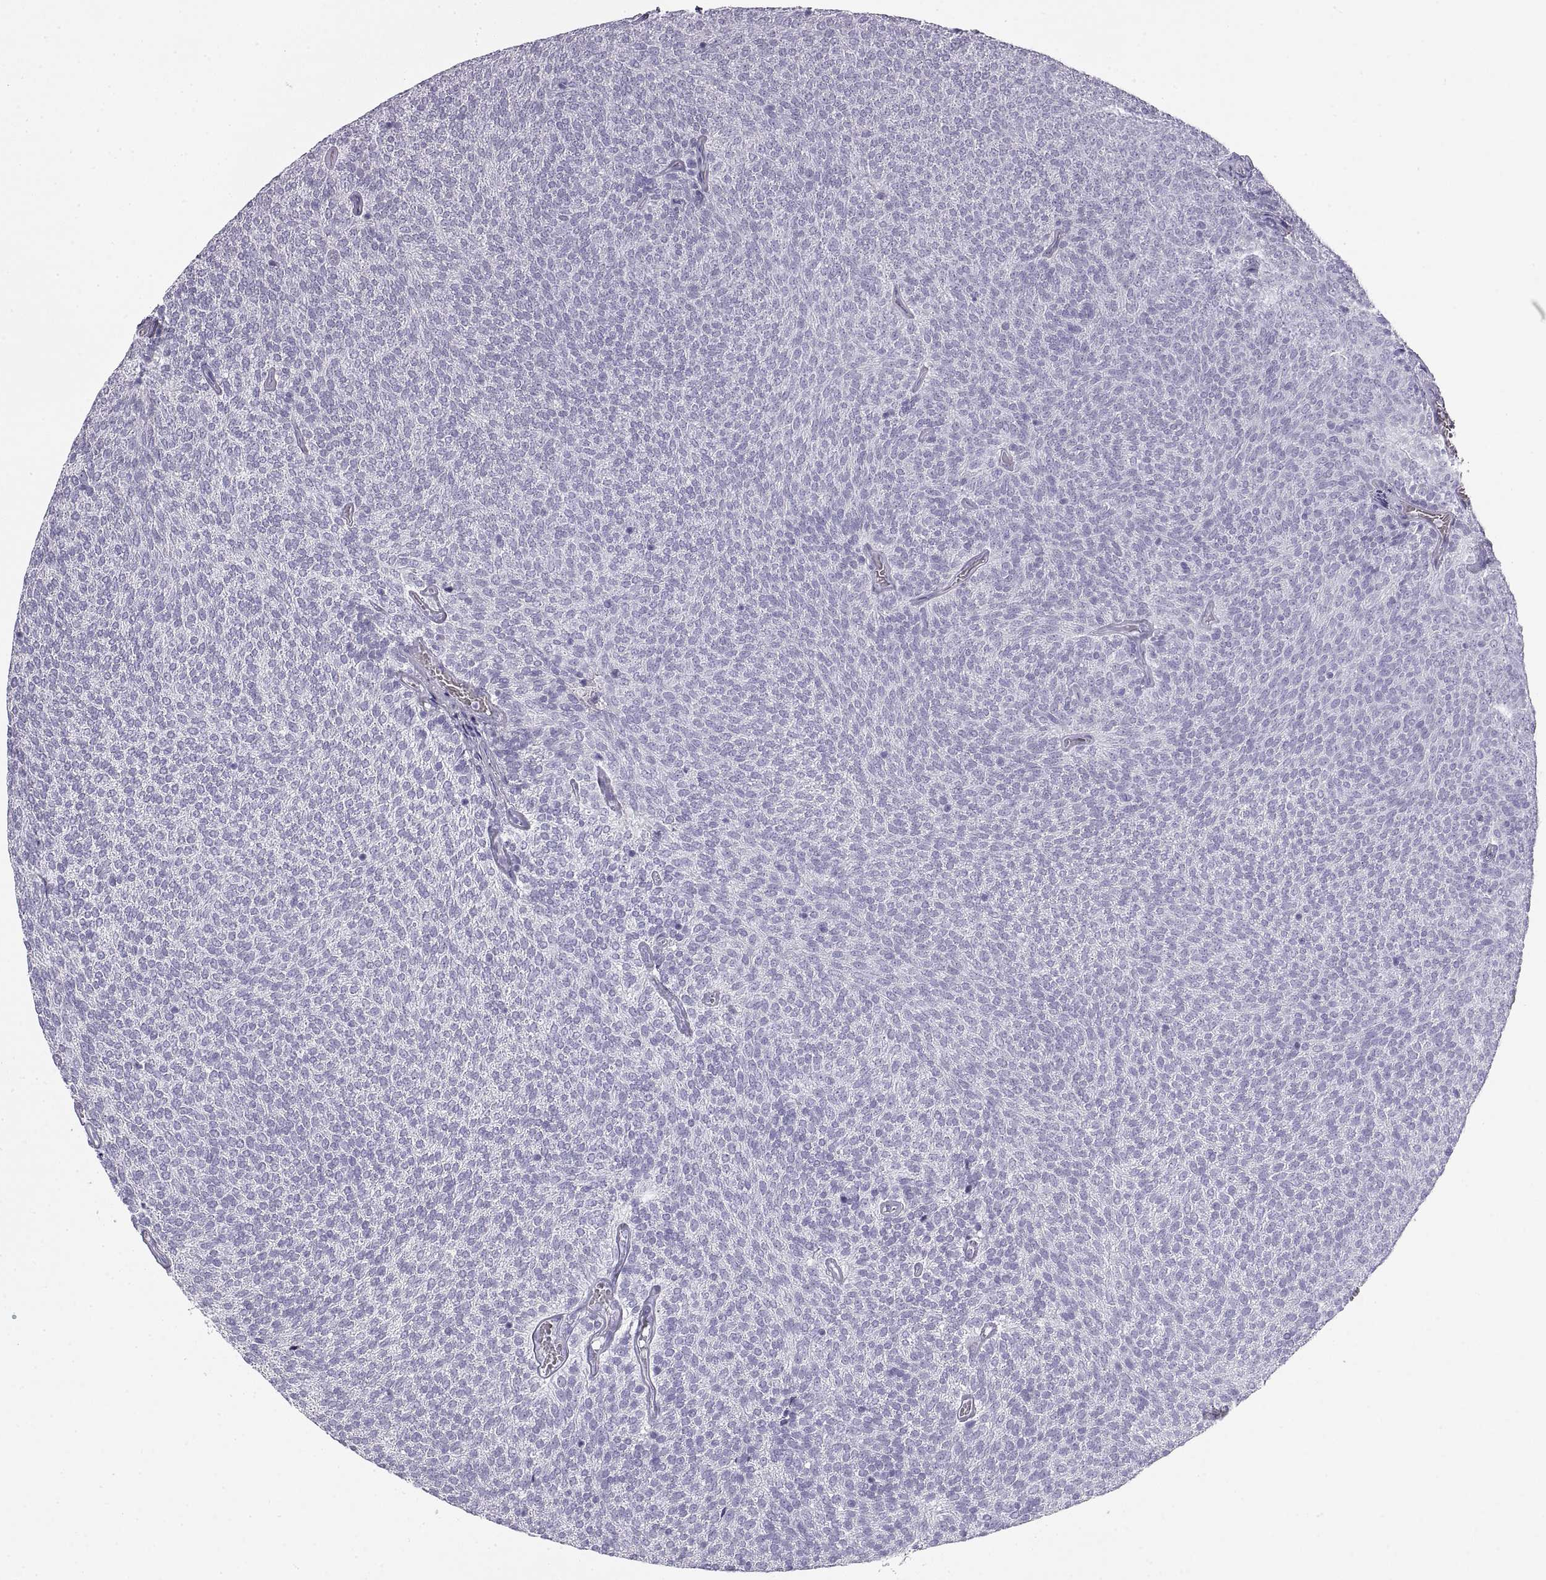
{"staining": {"intensity": "negative", "quantity": "none", "location": "none"}, "tissue": "urothelial cancer", "cell_type": "Tumor cells", "image_type": "cancer", "snomed": [{"axis": "morphology", "description": "Urothelial carcinoma, Low grade"}, {"axis": "topography", "description": "Urinary bladder"}], "caption": "IHC photomicrograph of human urothelial cancer stained for a protein (brown), which displays no staining in tumor cells. (Immunohistochemistry (ihc), brightfield microscopy, high magnification).", "gene": "RLBP1", "patient": {"sex": "male", "age": 77}}